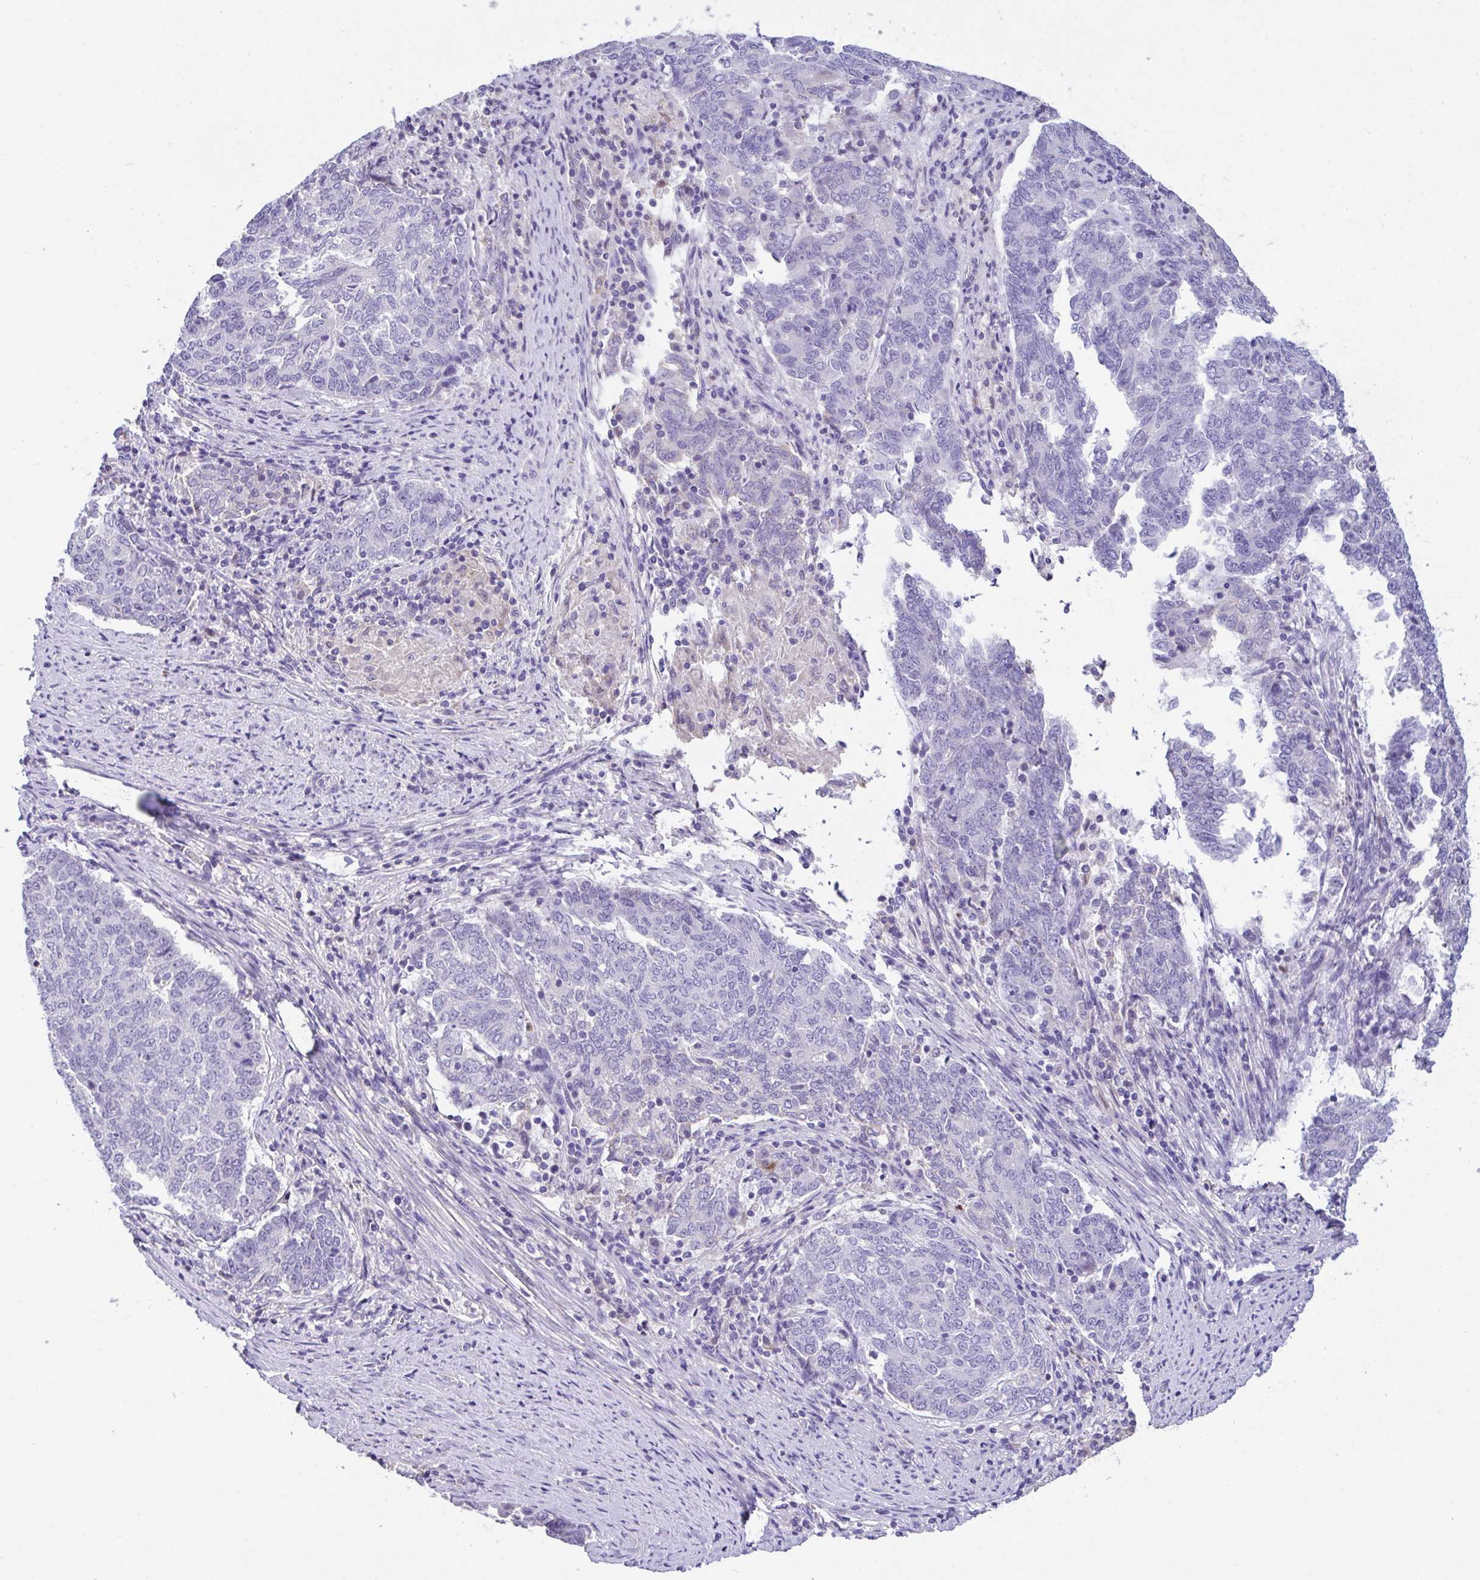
{"staining": {"intensity": "negative", "quantity": "none", "location": "none"}, "tissue": "endometrial cancer", "cell_type": "Tumor cells", "image_type": "cancer", "snomed": [{"axis": "morphology", "description": "Adenocarcinoma, NOS"}, {"axis": "topography", "description": "Endometrium"}], "caption": "High power microscopy micrograph of an immunohistochemistry (IHC) histopathology image of endometrial cancer, revealing no significant staining in tumor cells.", "gene": "CA10", "patient": {"sex": "female", "age": 80}}